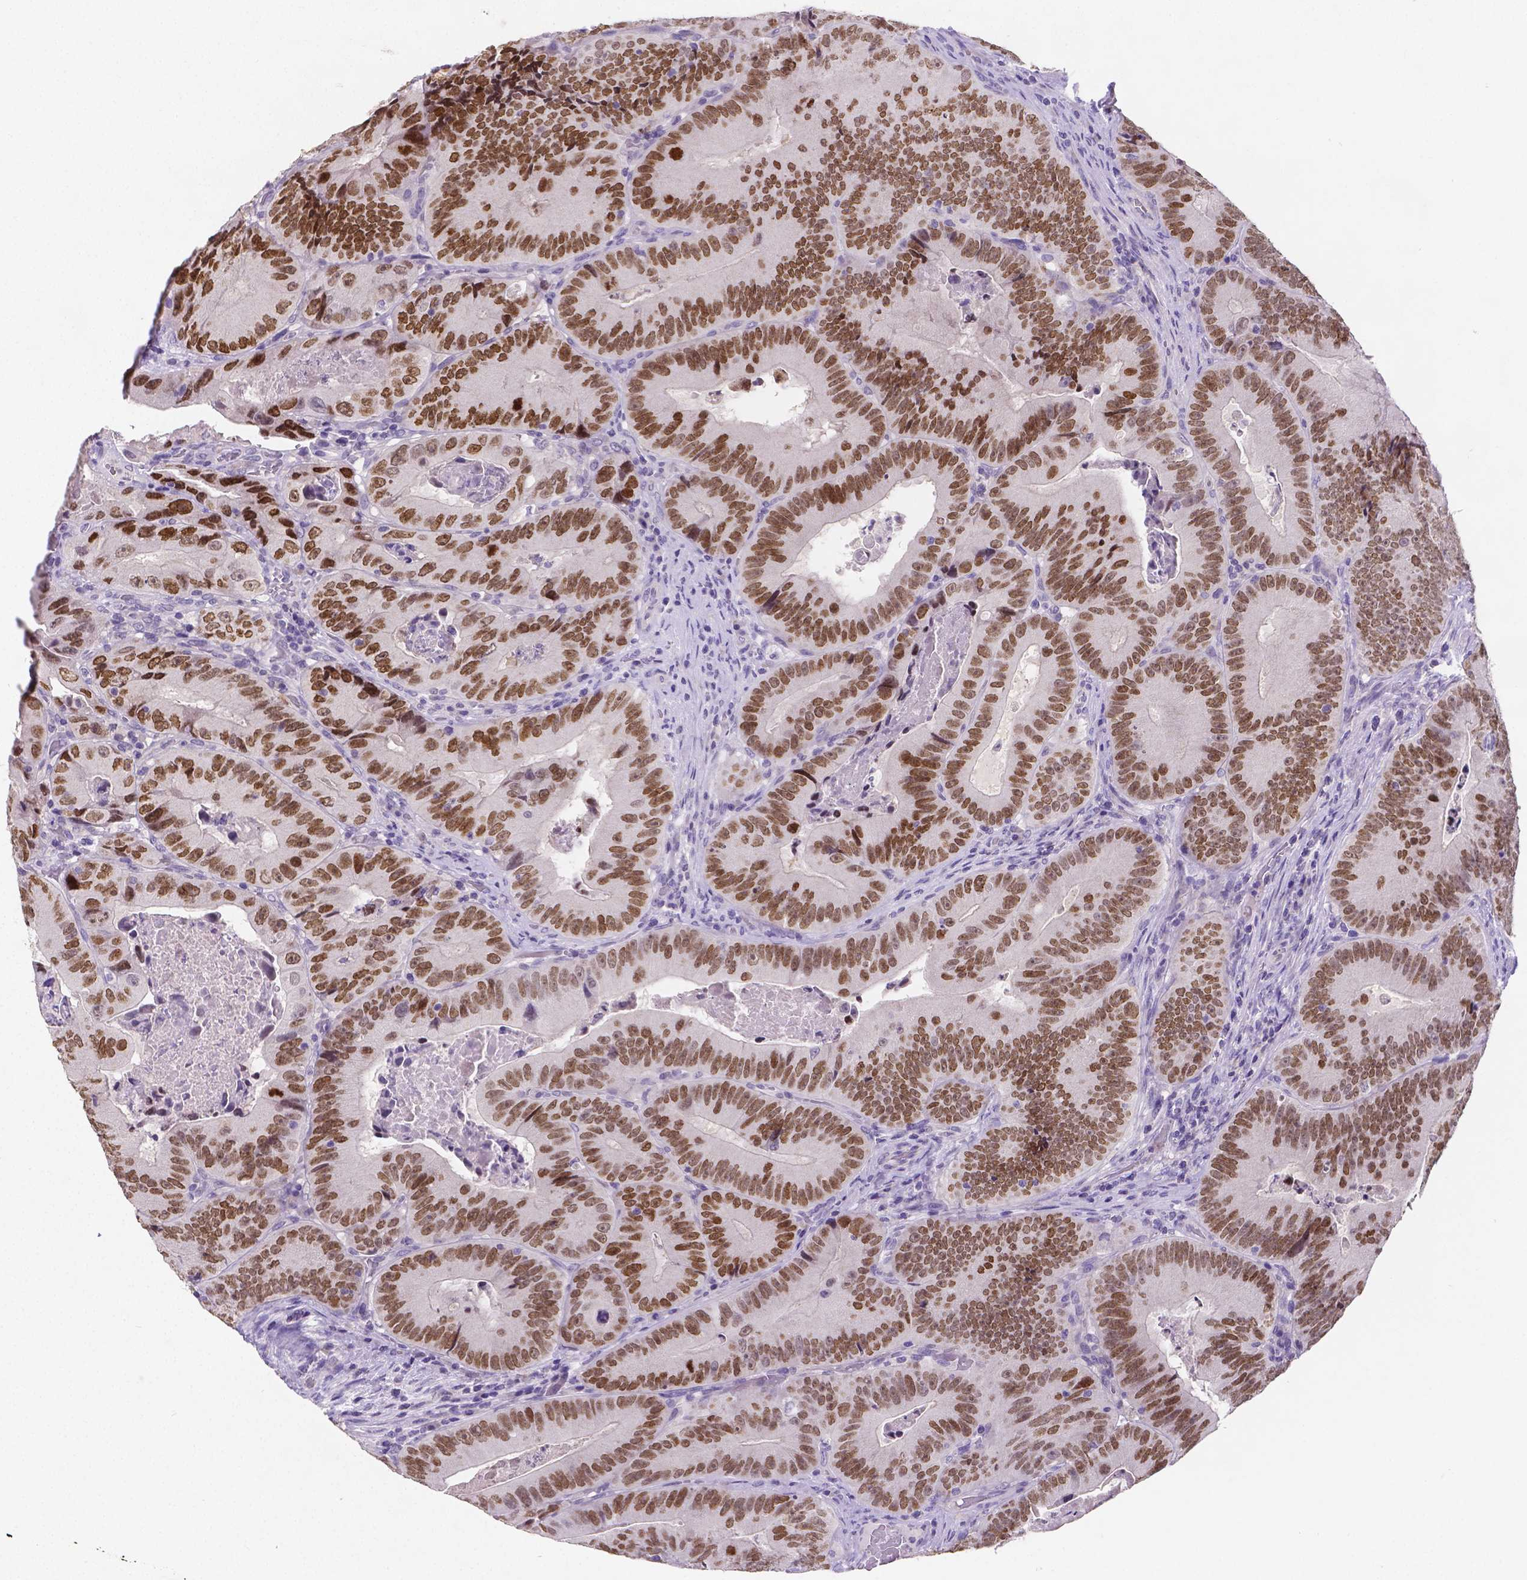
{"staining": {"intensity": "strong", "quantity": ">75%", "location": "nuclear"}, "tissue": "colorectal cancer", "cell_type": "Tumor cells", "image_type": "cancer", "snomed": [{"axis": "morphology", "description": "Adenocarcinoma, NOS"}, {"axis": "topography", "description": "Colon"}], "caption": "Colorectal cancer (adenocarcinoma) stained with immunohistochemistry (IHC) shows strong nuclear positivity in approximately >75% of tumor cells. (brown staining indicates protein expression, while blue staining denotes nuclei).", "gene": "SATB2", "patient": {"sex": "female", "age": 86}}